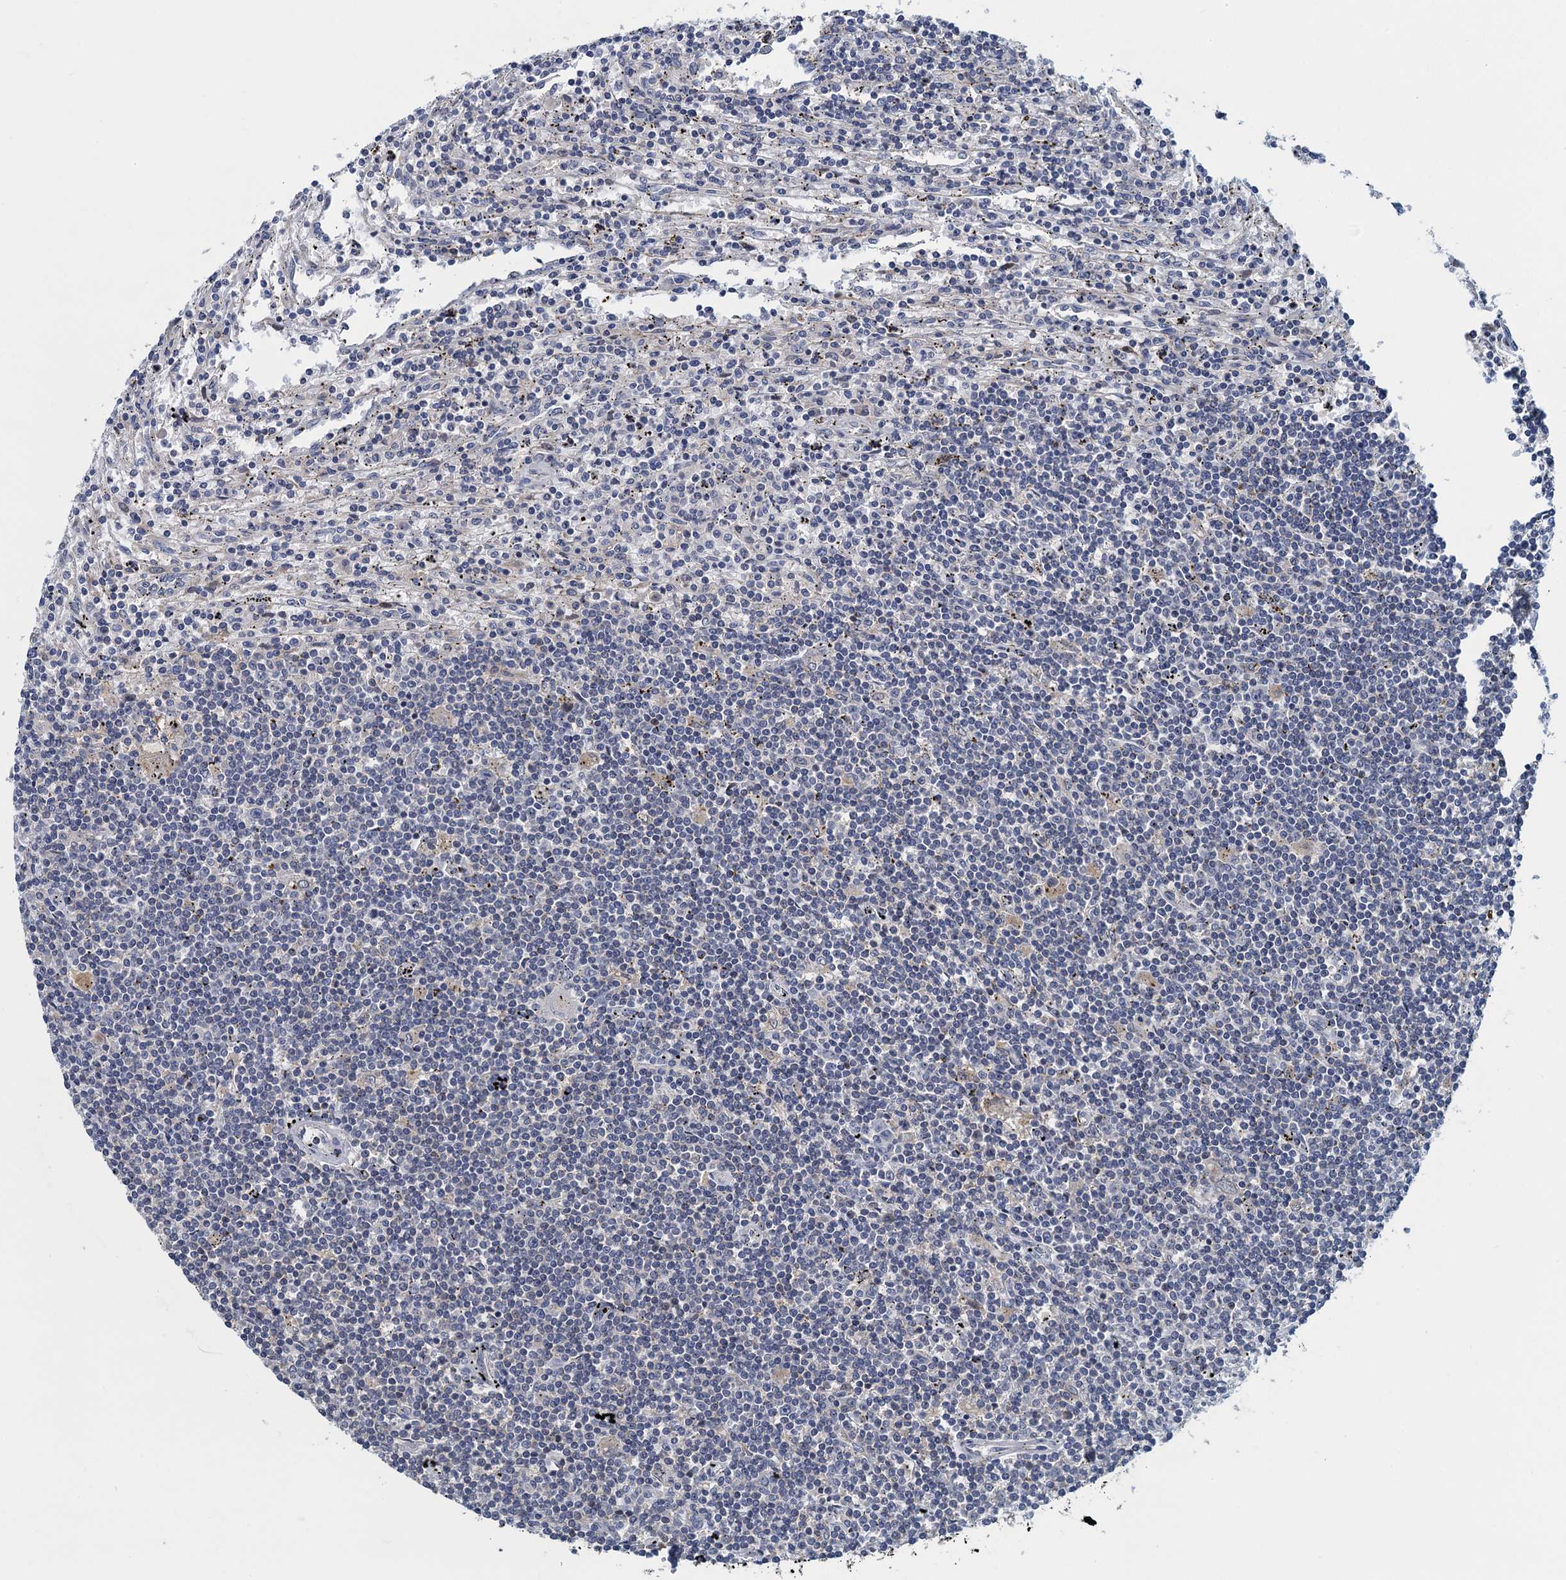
{"staining": {"intensity": "negative", "quantity": "none", "location": "none"}, "tissue": "lymphoma", "cell_type": "Tumor cells", "image_type": "cancer", "snomed": [{"axis": "morphology", "description": "Malignant lymphoma, non-Hodgkin's type, Low grade"}, {"axis": "topography", "description": "Spleen"}], "caption": "A high-resolution micrograph shows immunohistochemistry staining of lymphoma, which displays no significant positivity in tumor cells.", "gene": "NCKAP1L", "patient": {"sex": "male", "age": 76}}